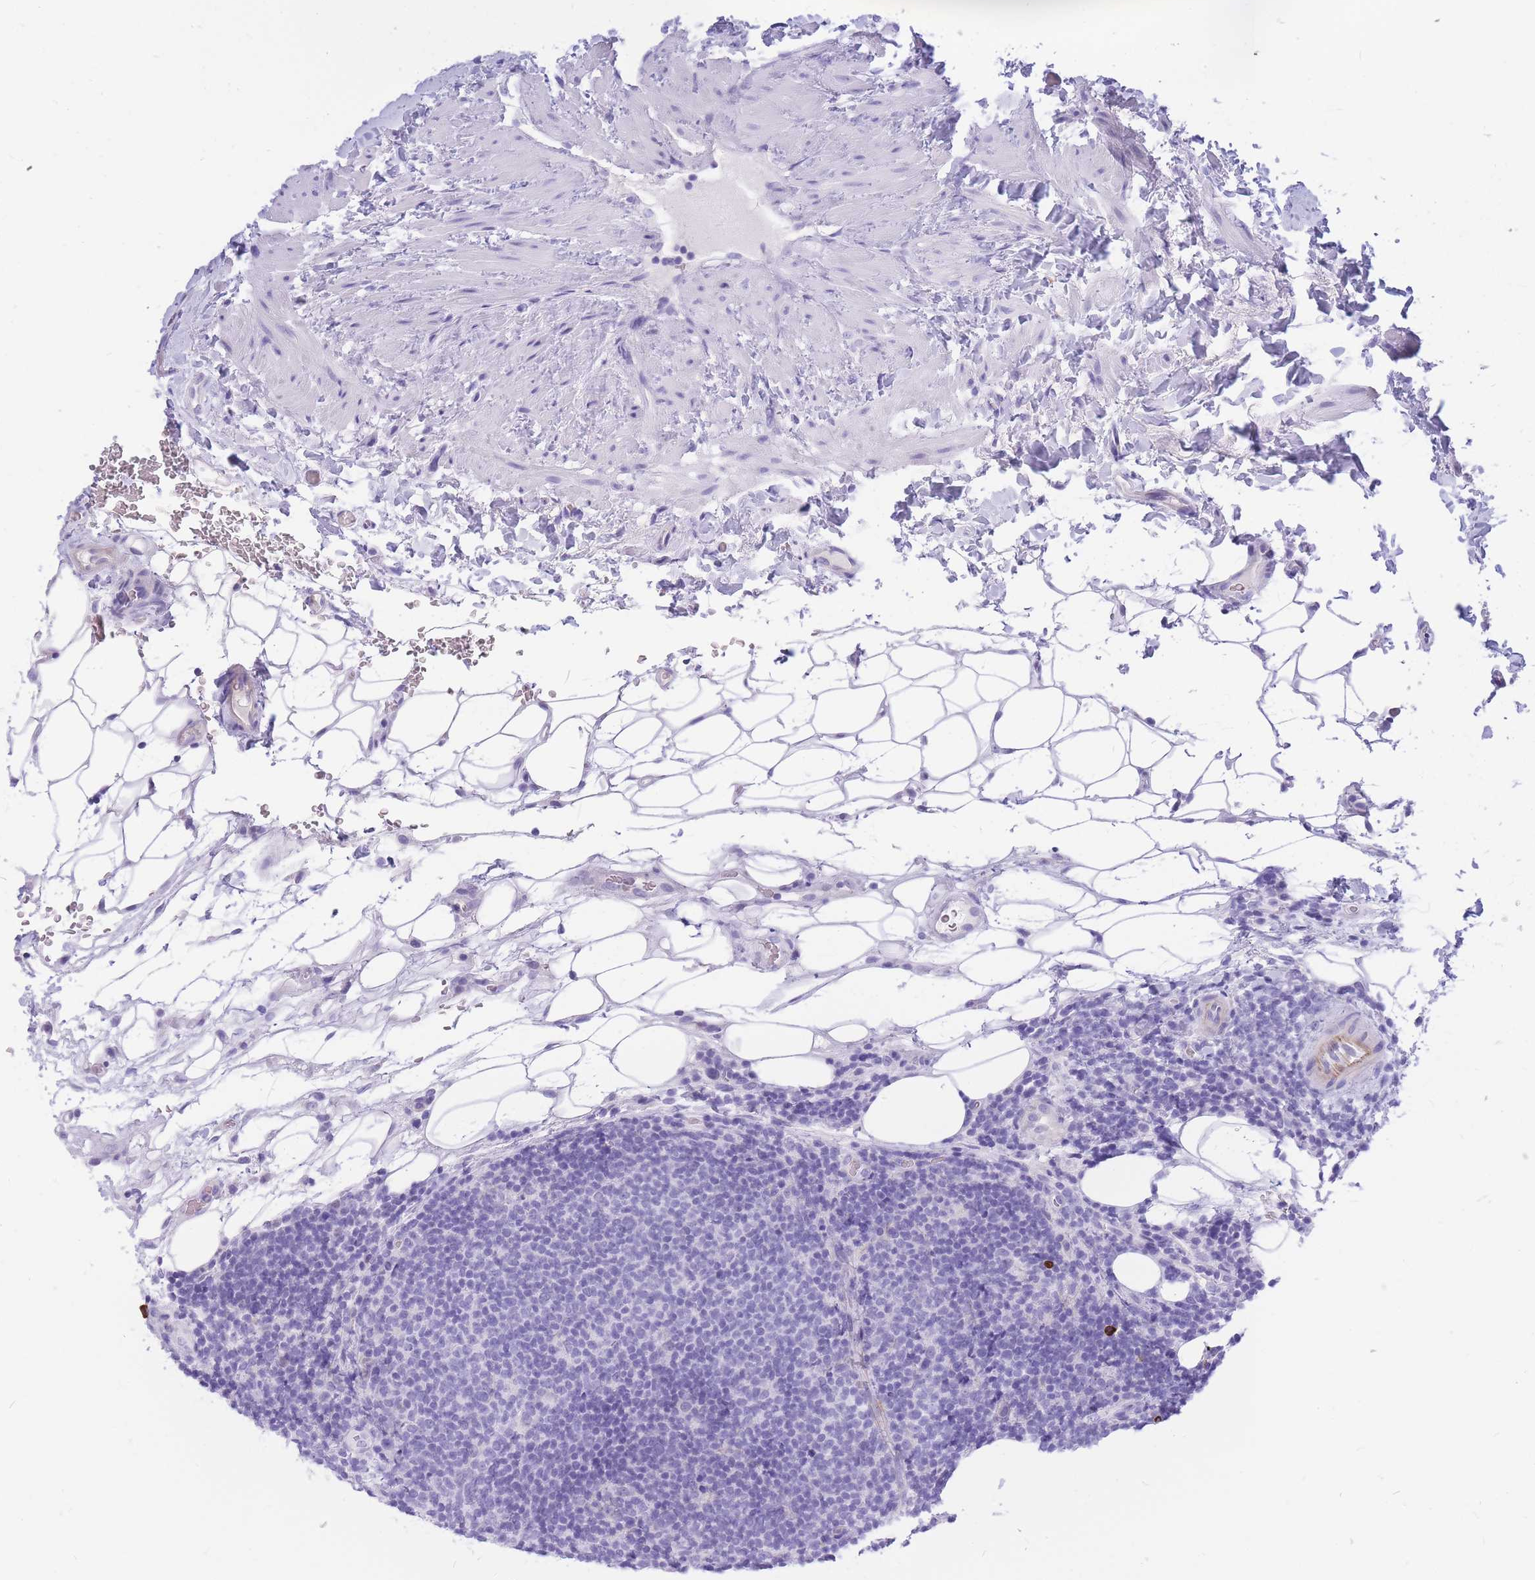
{"staining": {"intensity": "negative", "quantity": "none", "location": "none"}, "tissue": "lymphoma", "cell_type": "Tumor cells", "image_type": "cancer", "snomed": [{"axis": "morphology", "description": "Malignant lymphoma, non-Hodgkin's type, Low grade"}, {"axis": "topography", "description": "Lymph node"}], "caption": "This is a micrograph of immunohistochemistry (IHC) staining of lymphoma, which shows no expression in tumor cells. (DAB (3,3'-diaminobenzidine) IHC, high magnification).", "gene": "ZFP62", "patient": {"sex": "male", "age": 66}}